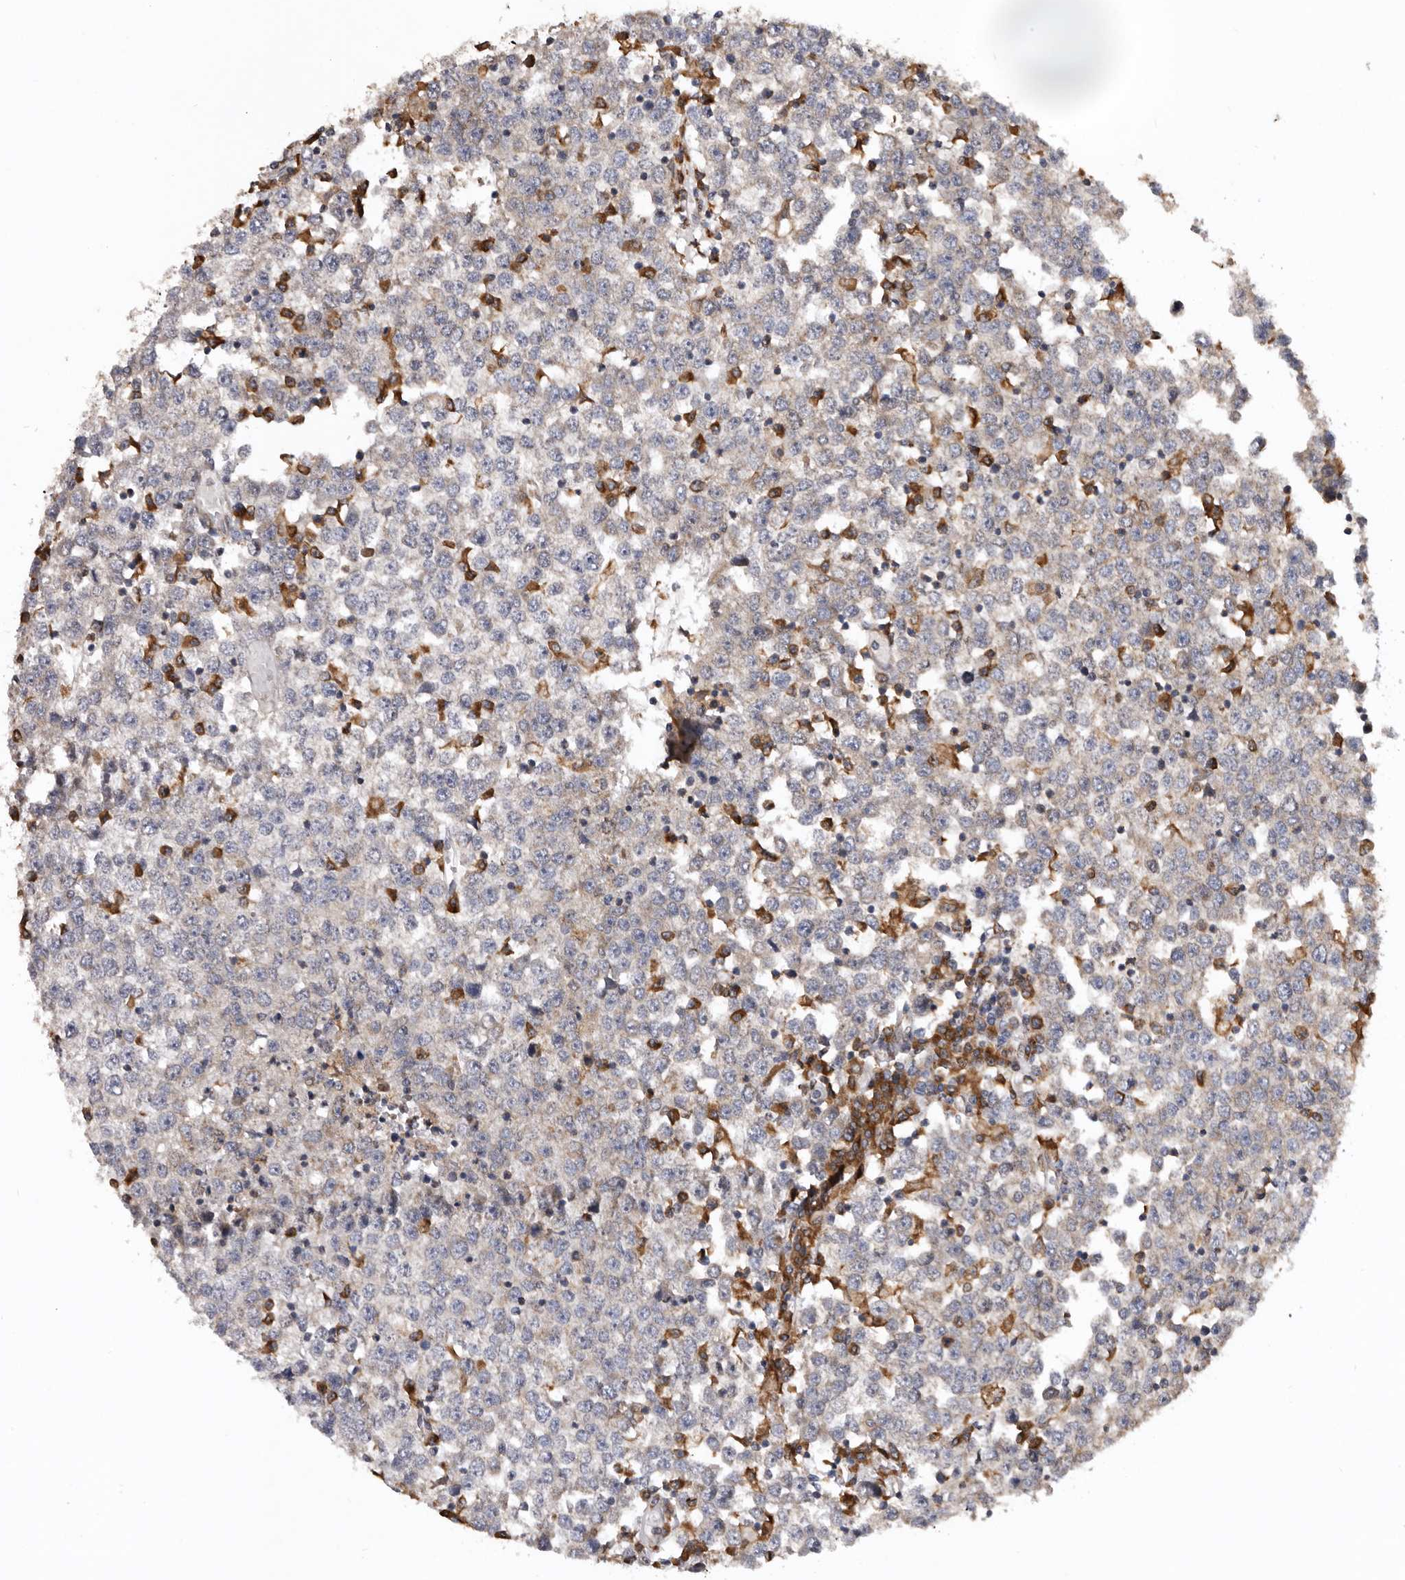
{"staining": {"intensity": "negative", "quantity": "none", "location": "none"}, "tissue": "testis cancer", "cell_type": "Tumor cells", "image_type": "cancer", "snomed": [{"axis": "morphology", "description": "Seminoma, NOS"}, {"axis": "topography", "description": "Testis"}], "caption": "Protein analysis of testis cancer demonstrates no significant positivity in tumor cells. (Stains: DAB (3,3'-diaminobenzidine) IHC with hematoxylin counter stain, Microscopy: brightfield microscopy at high magnification).", "gene": "INKA2", "patient": {"sex": "male", "age": 65}}